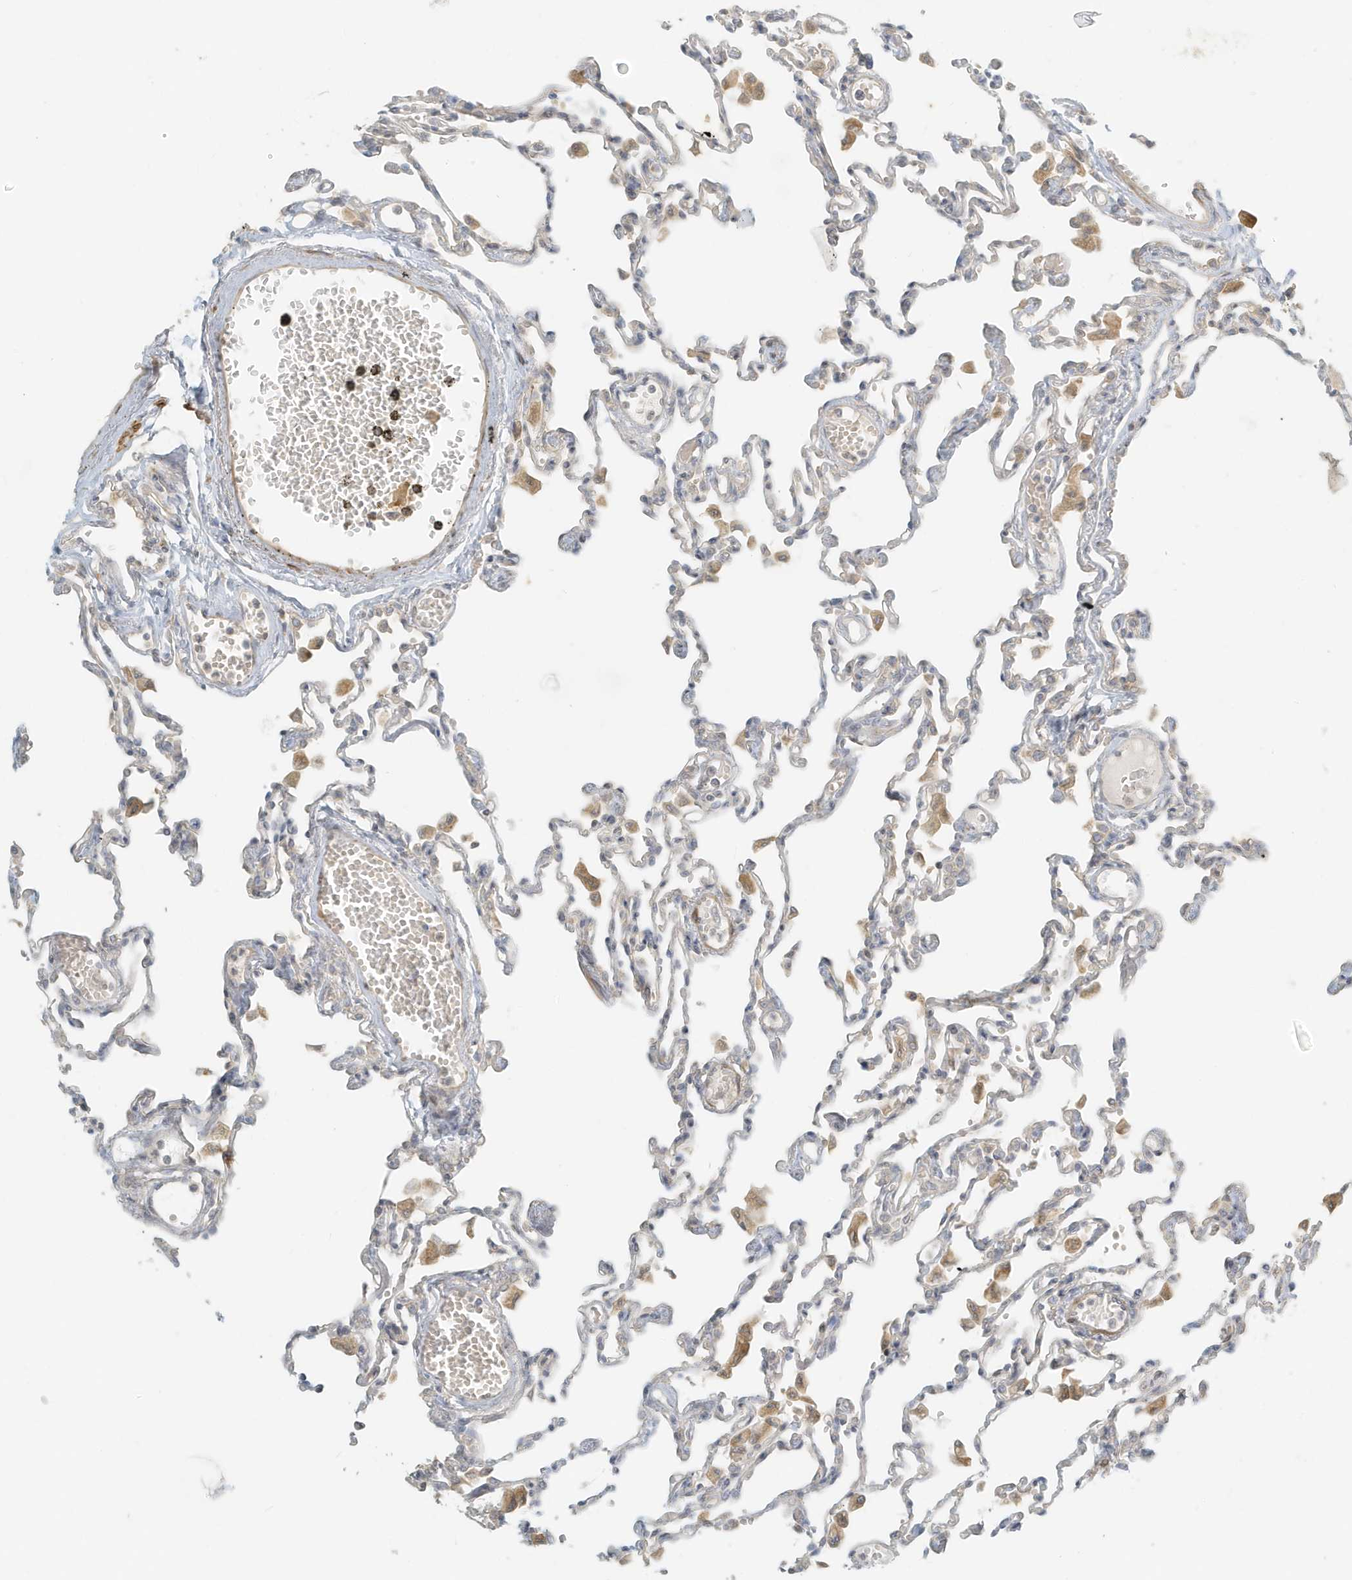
{"staining": {"intensity": "weak", "quantity": "<25%", "location": "cytoplasmic/membranous"}, "tissue": "lung", "cell_type": "Alveolar cells", "image_type": "normal", "snomed": [{"axis": "morphology", "description": "Normal tissue, NOS"}, {"axis": "topography", "description": "Bronchus"}, {"axis": "topography", "description": "Lung"}], "caption": "Alveolar cells show no significant protein expression in unremarkable lung.", "gene": "MCOLN1", "patient": {"sex": "female", "age": 49}}